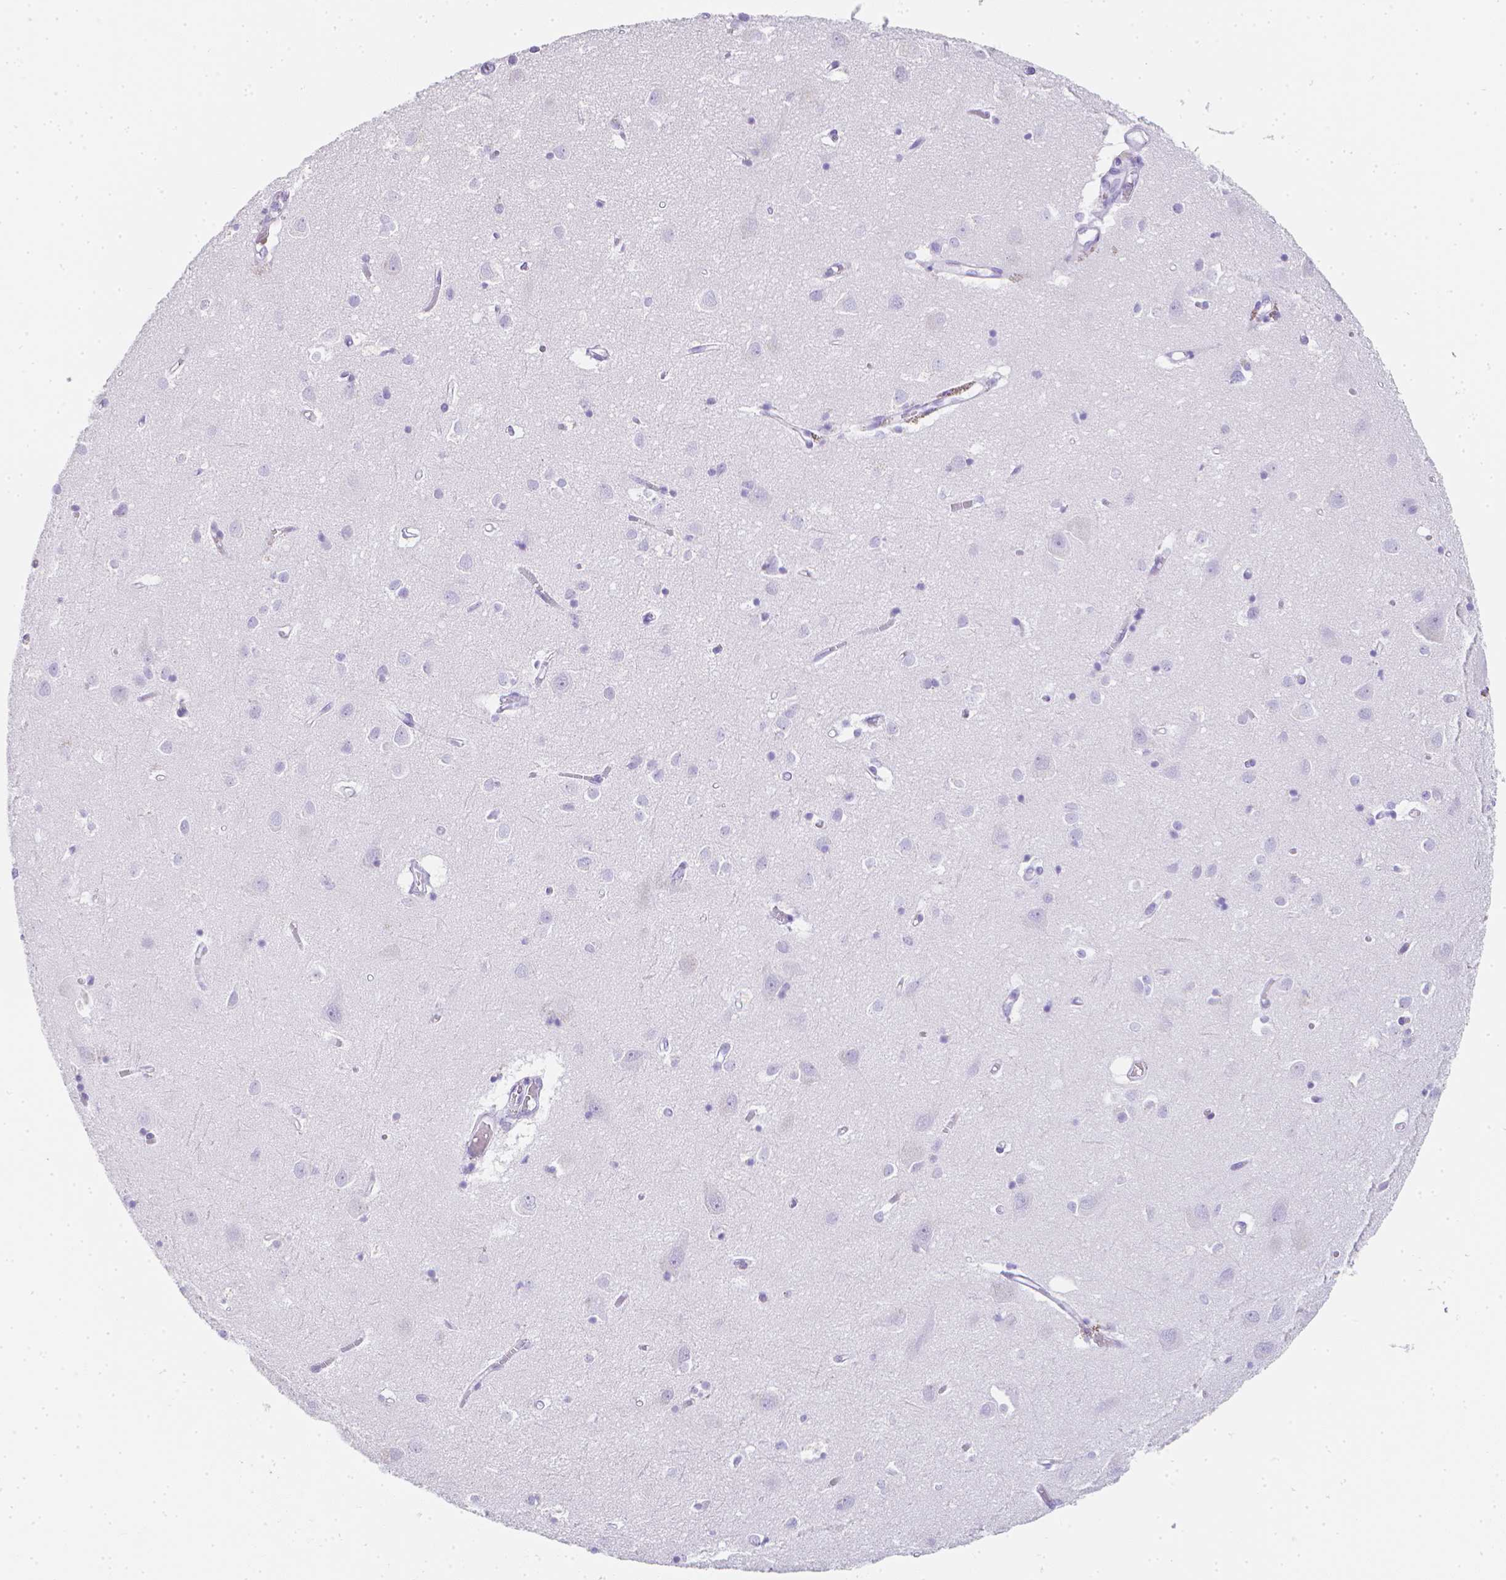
{"staining": {"intensity": "negative", "quantity": "none", "location": "none"}, "tissue": "cerebral cortex", "cell_type": "Endothelial cells", "image_type": "normal", "snomed": [{"axis": "morphology", "description": "Normal tissue, NOS"}, {"axis": "topography", "description": "Cerebral cortex"}], "caption": "This is a histopathology image of immunohistochemistry staining of unremarkable cerebral cortex, which shows no positivity in endothelial cells. The staining is performed using DAB brown chromogen with nuclei counter-stained in using hematoxylin.", "gene": "LGALS4", "patient": {"sex": "male", "age": 70}}